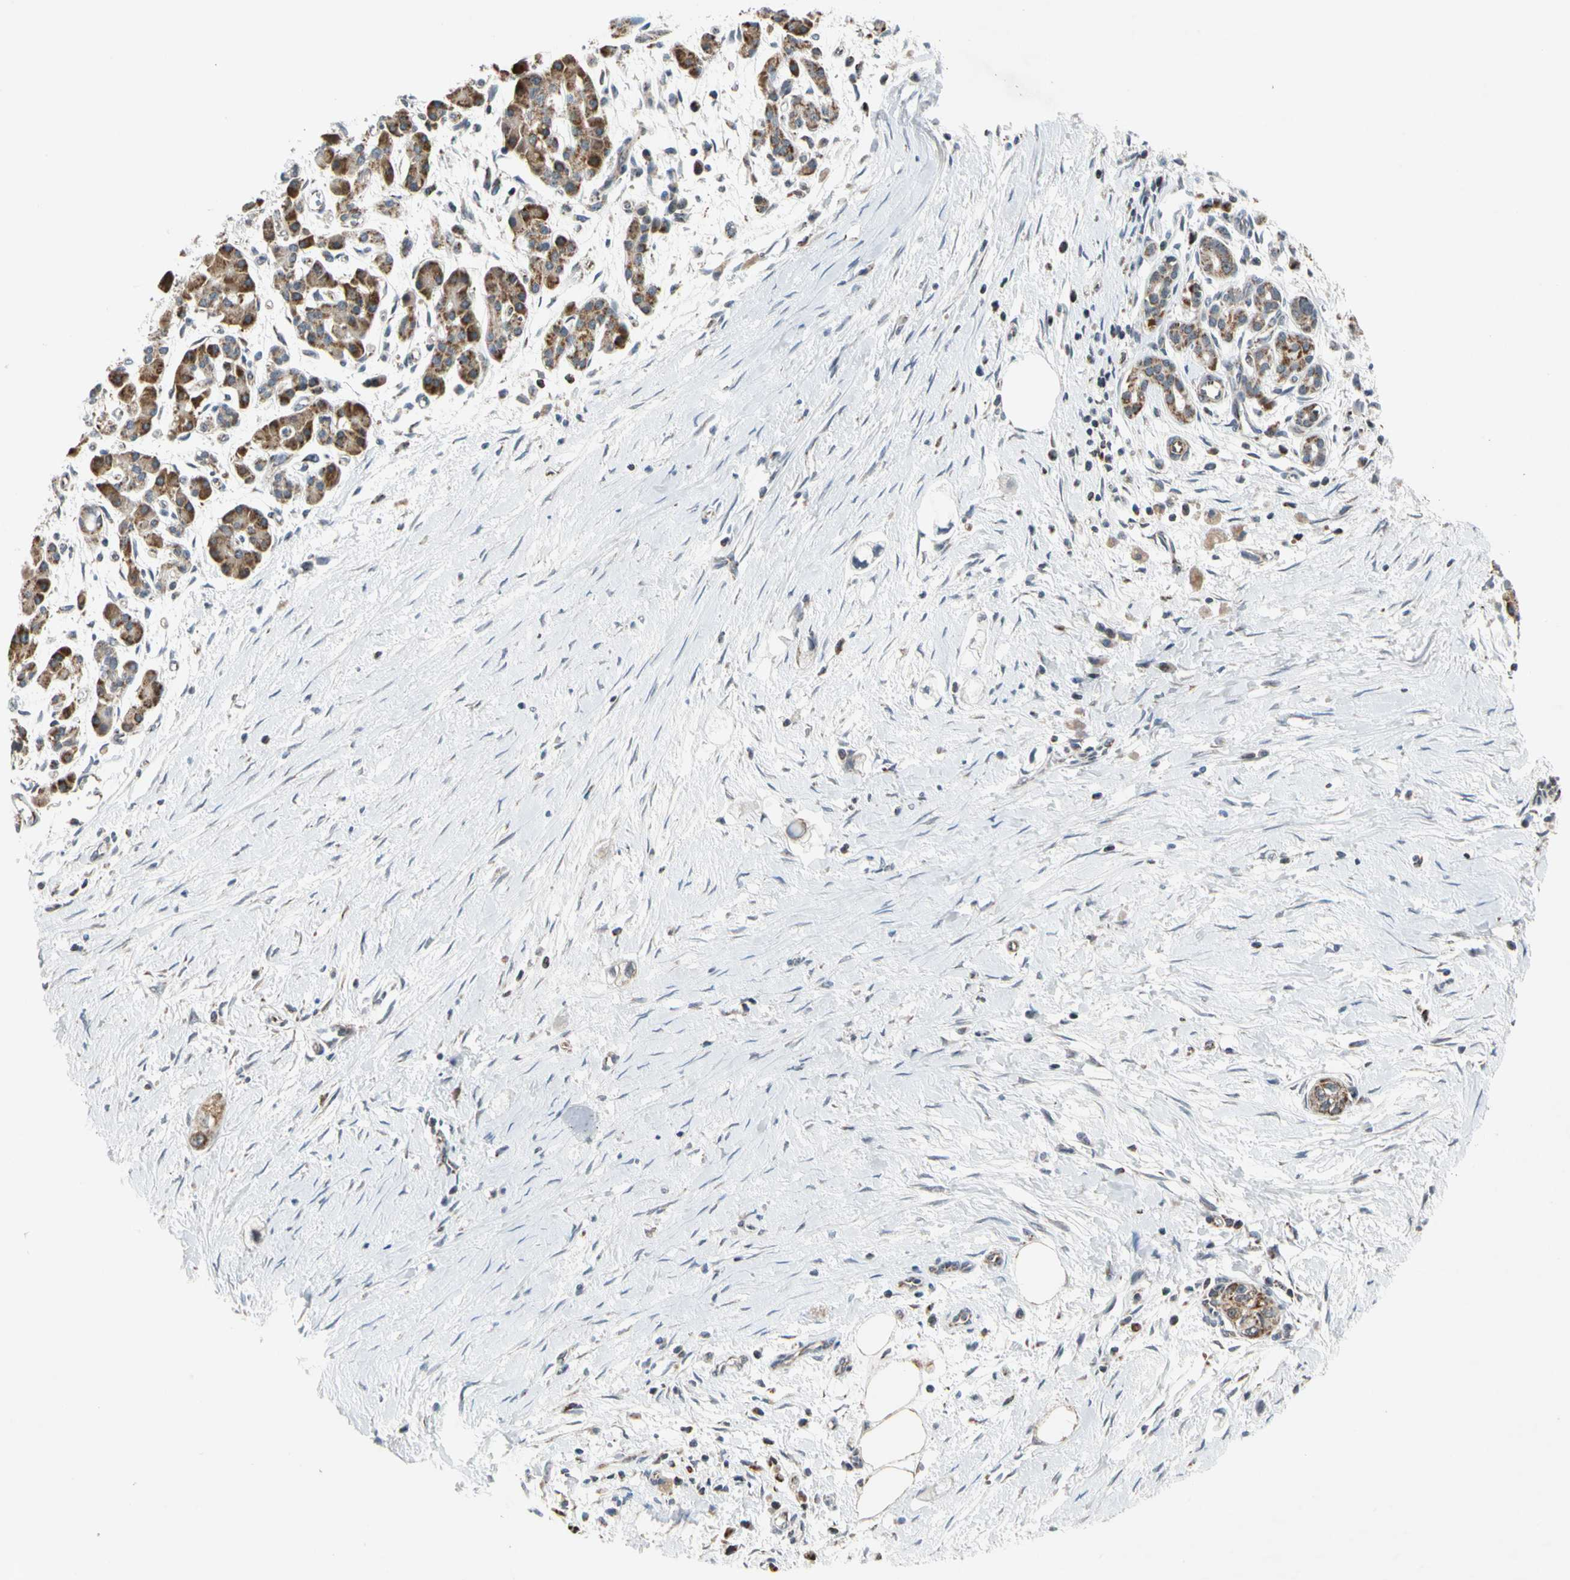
{"staining": {"intensity": "moderate", "quantity": ">75%", "location": "cytoplasmic/membranous"}, "tissue": "pancreatic cancer", "cell_type": "Tumor cells", "image_type": "cancer", "snomed": [{"axis": "morphology", "description": "Adenocarcinoma, NOS"}, {"axis": "topography", "description": "Pancreas"}], "caption": "Pancreatic adenocarcinoma stained with DAB (3,3'-diaminobenzidine) immunohistochemistry exhibits medium levels of moderate cytoplasmic/membranous positivity in approximately >75% of tumor cells.", "gene": "KHDC4", "patient": {"sex": "male", "age": 74}}